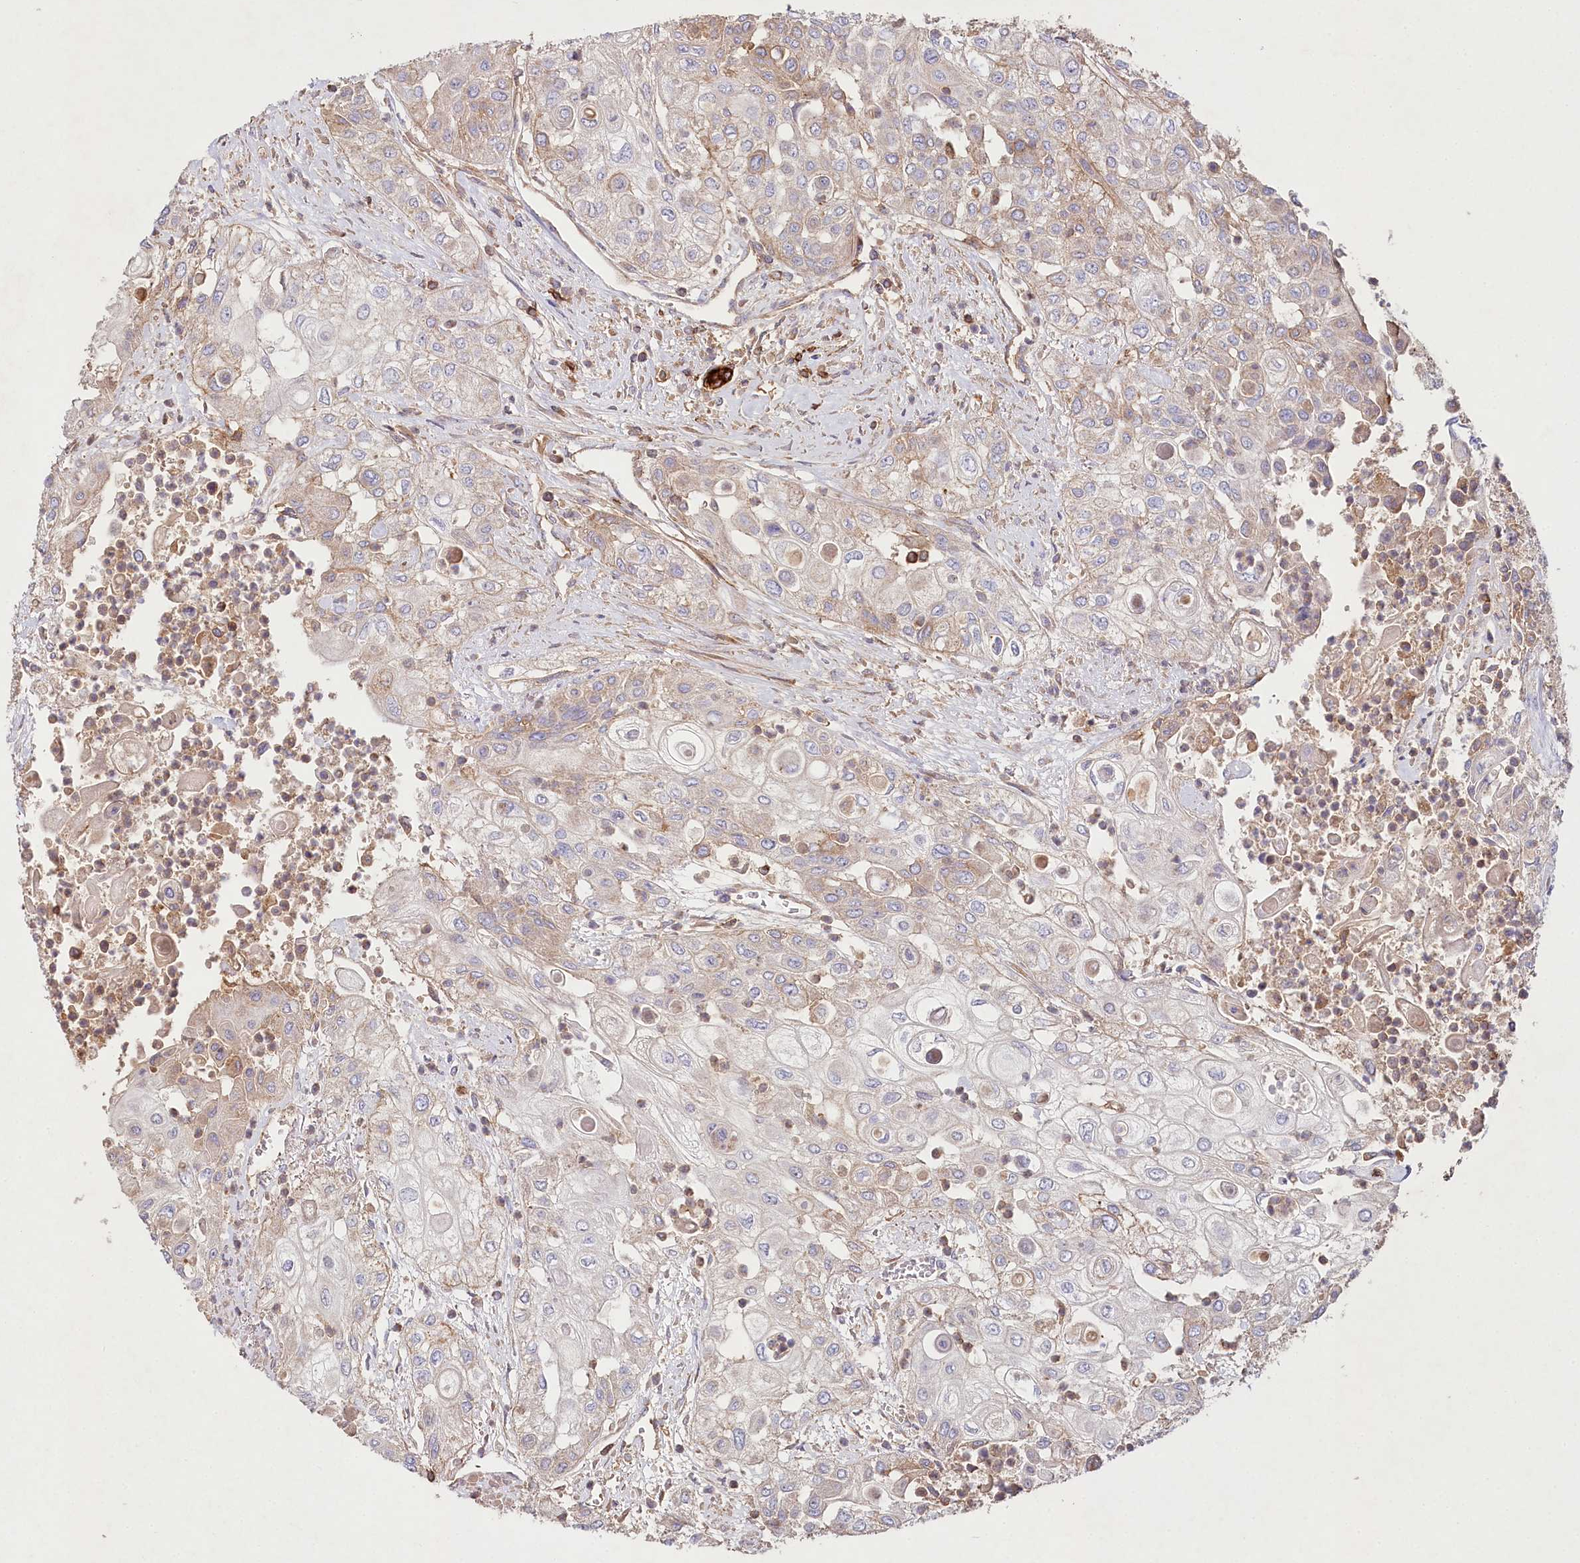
{"staining": {"intensity": "weak", "quantity": "<25%", "location": "cytoplasmic/membranous"}, "tissue": "urothelial cancer", "cell_type": "Tumor cells", "image_type": "cancer", "snomed": [{"axis": "morphology", "description": "Urothelial carcinoma, High grade"}, {"axis": "topography", "description": "Urinary bladder"}], "caption": "DAB (3,3'-diaminobenzidine) immunohistochemical staining of human high-grade urothelial carcinoma demonstrates no significant staining in tumor cells.", "gene": "RBP5", "patient": {"sex": "female", "age": 79}}